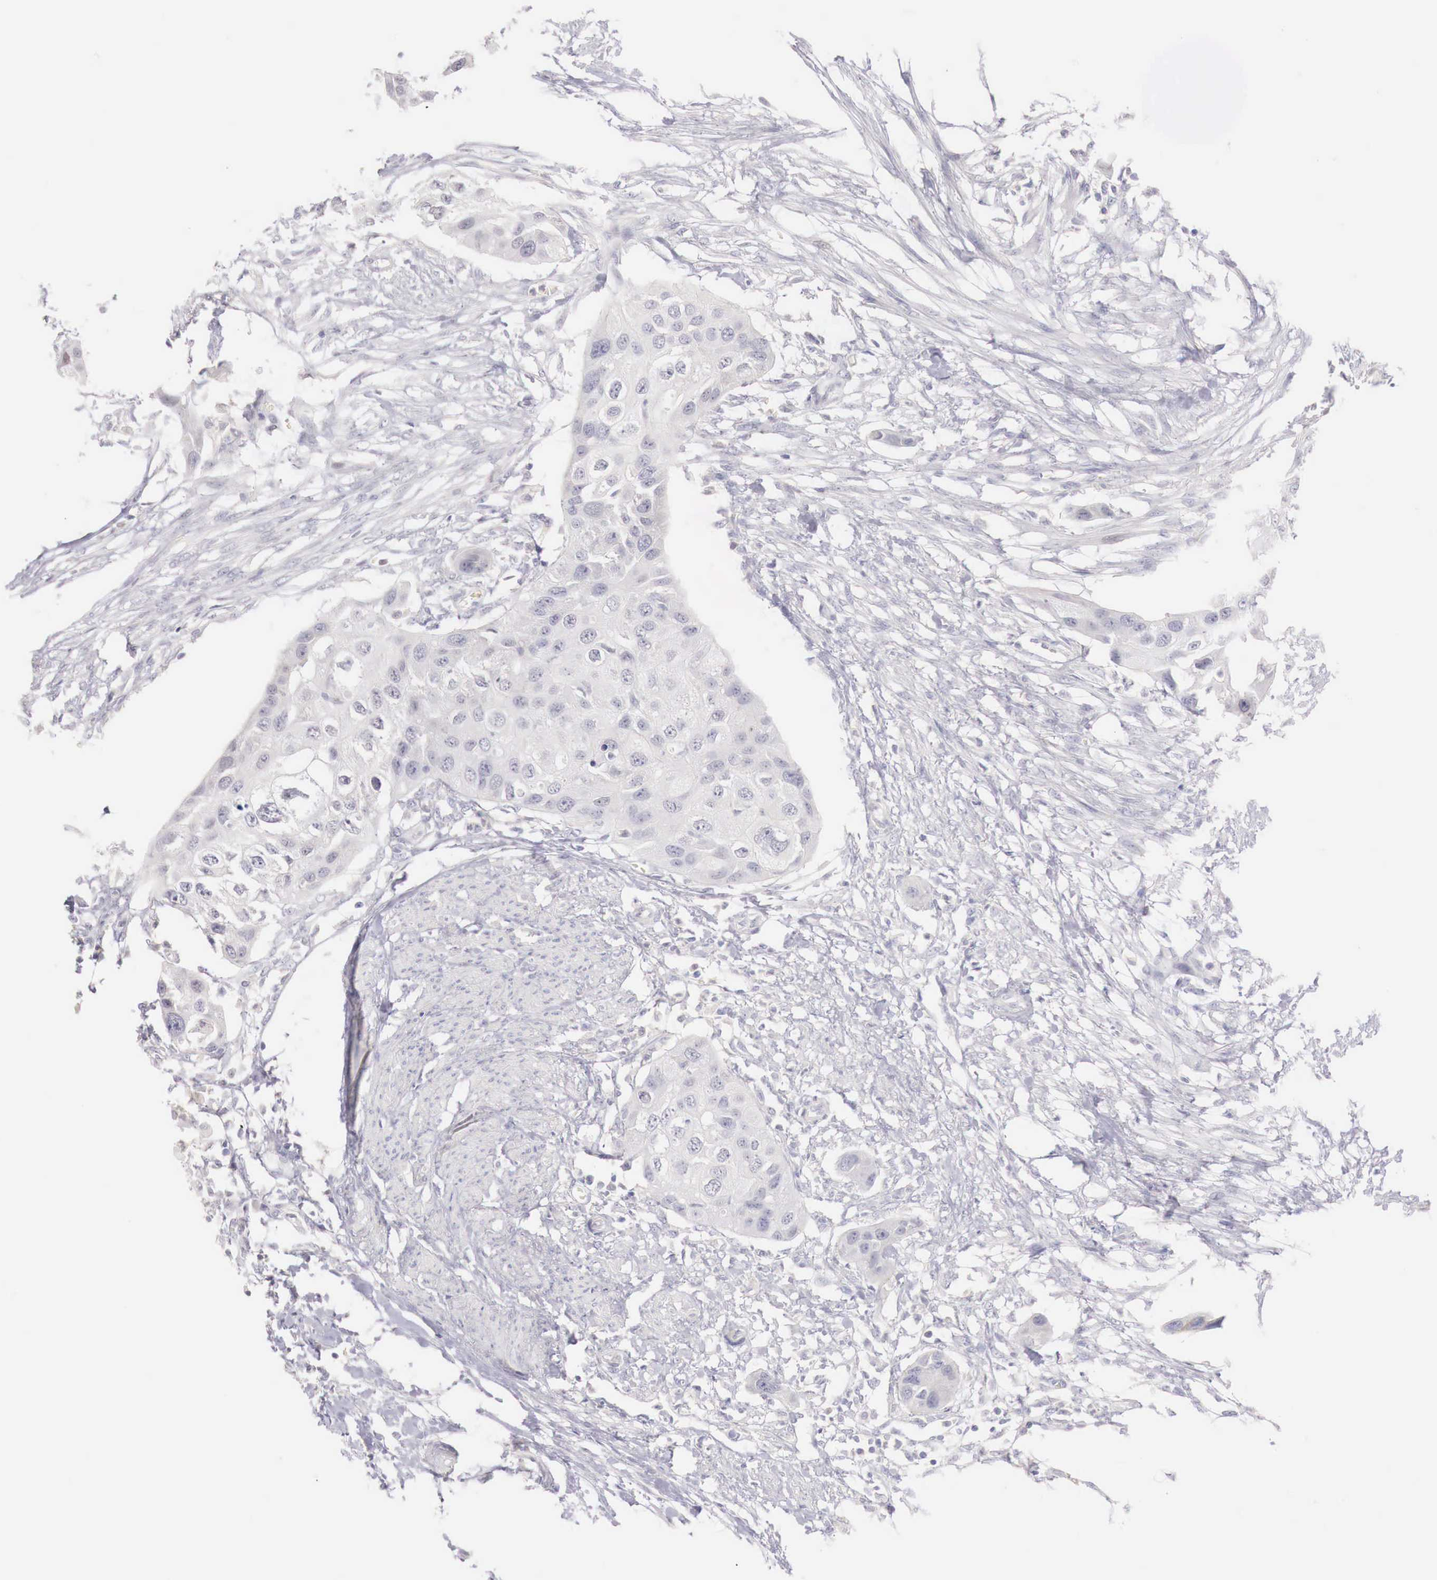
{"staining": {"intensity": "negative", "quantity": "none", "location": "none"}, "tissue": "urothelial cancer", "cell_type": "Tumor cells", "image_type": "cancer", "snomed": [{"axis": "morphology", "description": "Urothelial carcinoma, High grade"}, {"axis": "topography", "description": "Urinary bladder"}], "caption": "Human urothelial carcinoma (high-grade) stained for a protein using immunohistochemistry exhibits no staining in tumor cells.", "gene": "TRIM13", "patient": {"sex": "male", "age": 55}}